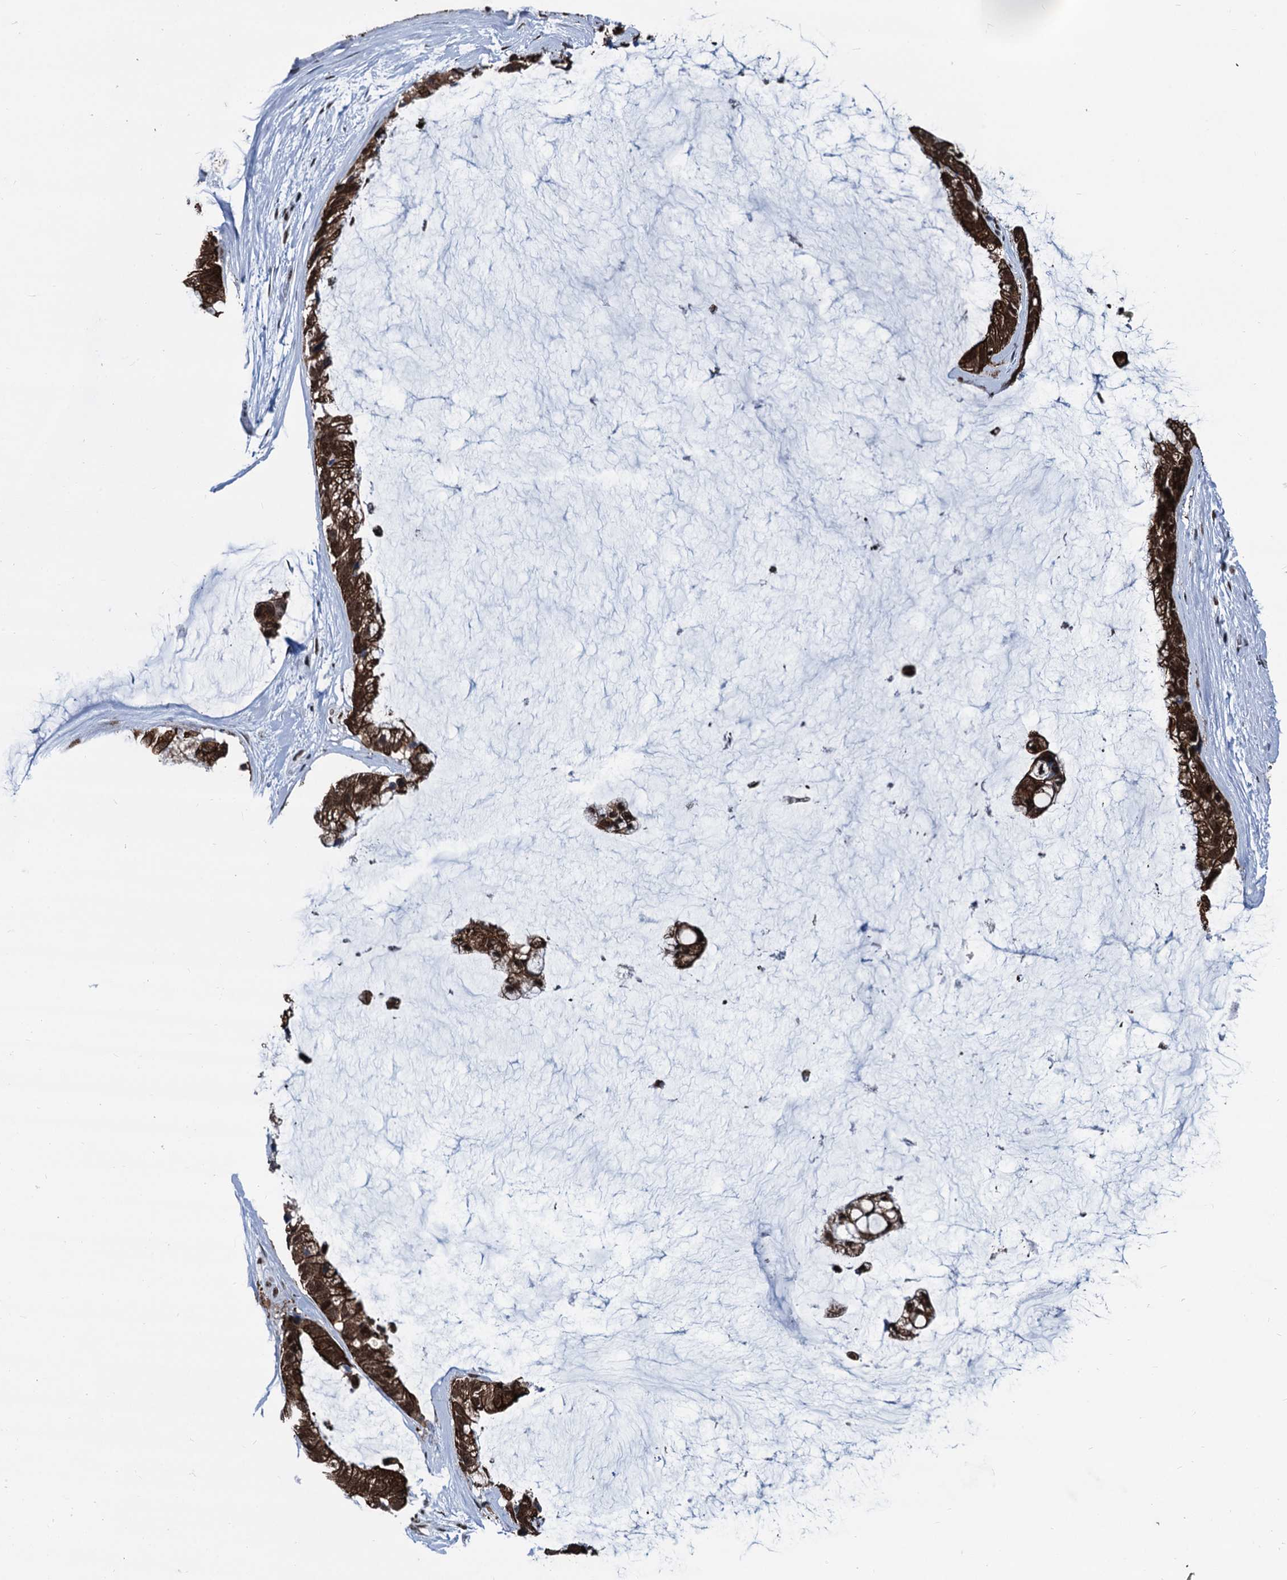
{"staining": {"intensity": "strong", "quantity": ">75%", "location": "cytoplasmic/membranous,nuclear"}, "tissue": "ovarian cancer", "cell_type": "Tumor cells", "image_type": "cancer", "snomed": [{"axis": "morphology", "description": "Cystadenocarcinoma, mucinous, NOS"}, {"axis": "topography", "description": "Ovary"}], "caption": "Human ovarian cancer stained for a protein (brown) exhibits strong cytoplasmic/membranous and nuclear positive staining in about >75% of tumor cells.", "gene": "DDX23", "patient": {"sex": "female", "age": 39}}